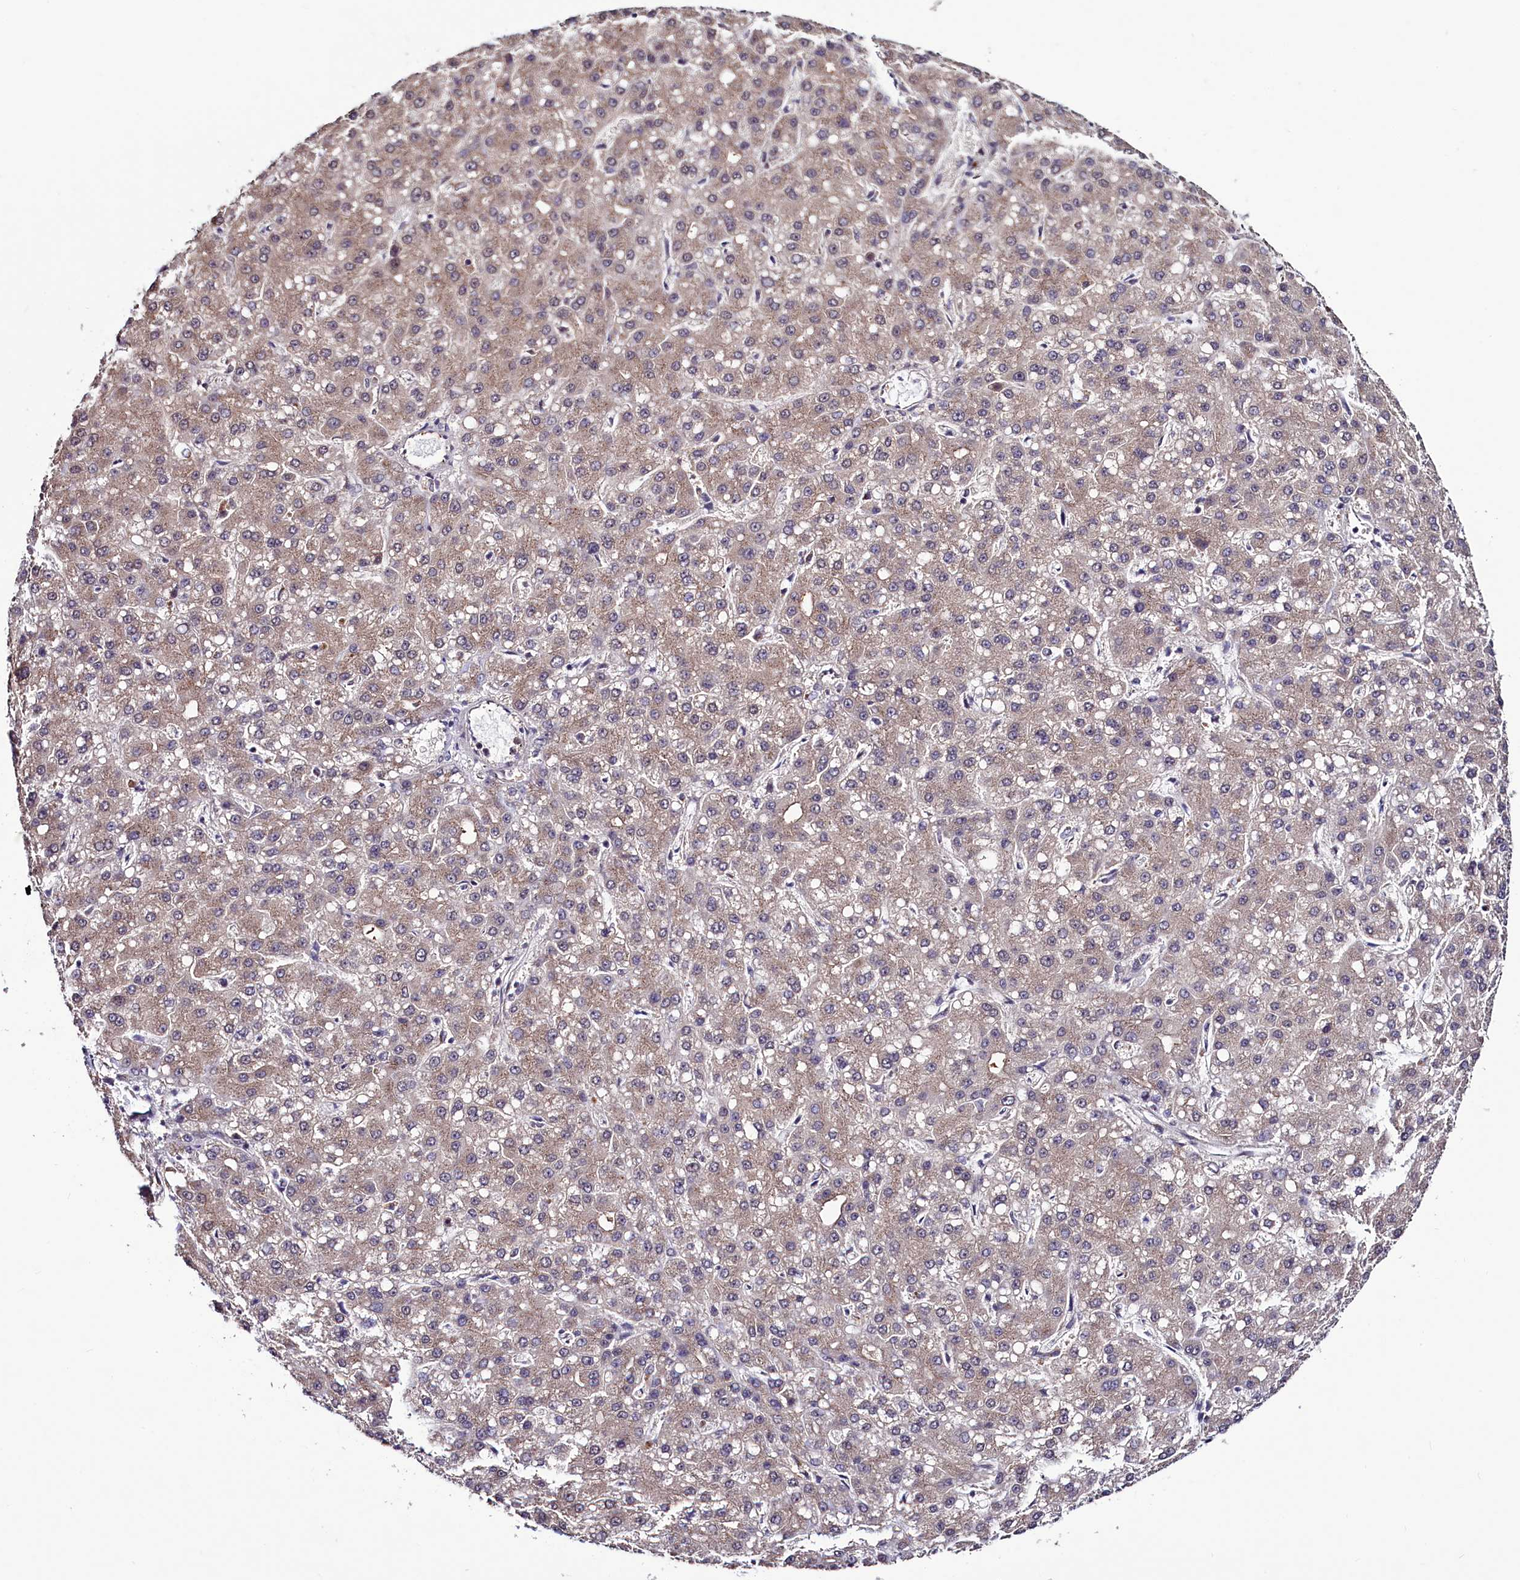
{"staining": {"intensity": "moderate", "quantity": ">75%", "location": "cytoplasmic/membranous"}, "tissue": "liver cancer", "cell_type": "Tumor cells", "image_type": "cancer", "snomed": [{"axis": "morphology", "description": "Carcinoma, Hepatocellular, NOS"}, {"axis": "topography", "description": "Liver"}], "caption": "Moderate cytoplasmic/membranous protein staining is present in about >75% of tumor cells in liver cancer (hepatocellular carcinoma).", "gene": "SEC24C", "patient": {"sex": "male", "age": 67}}